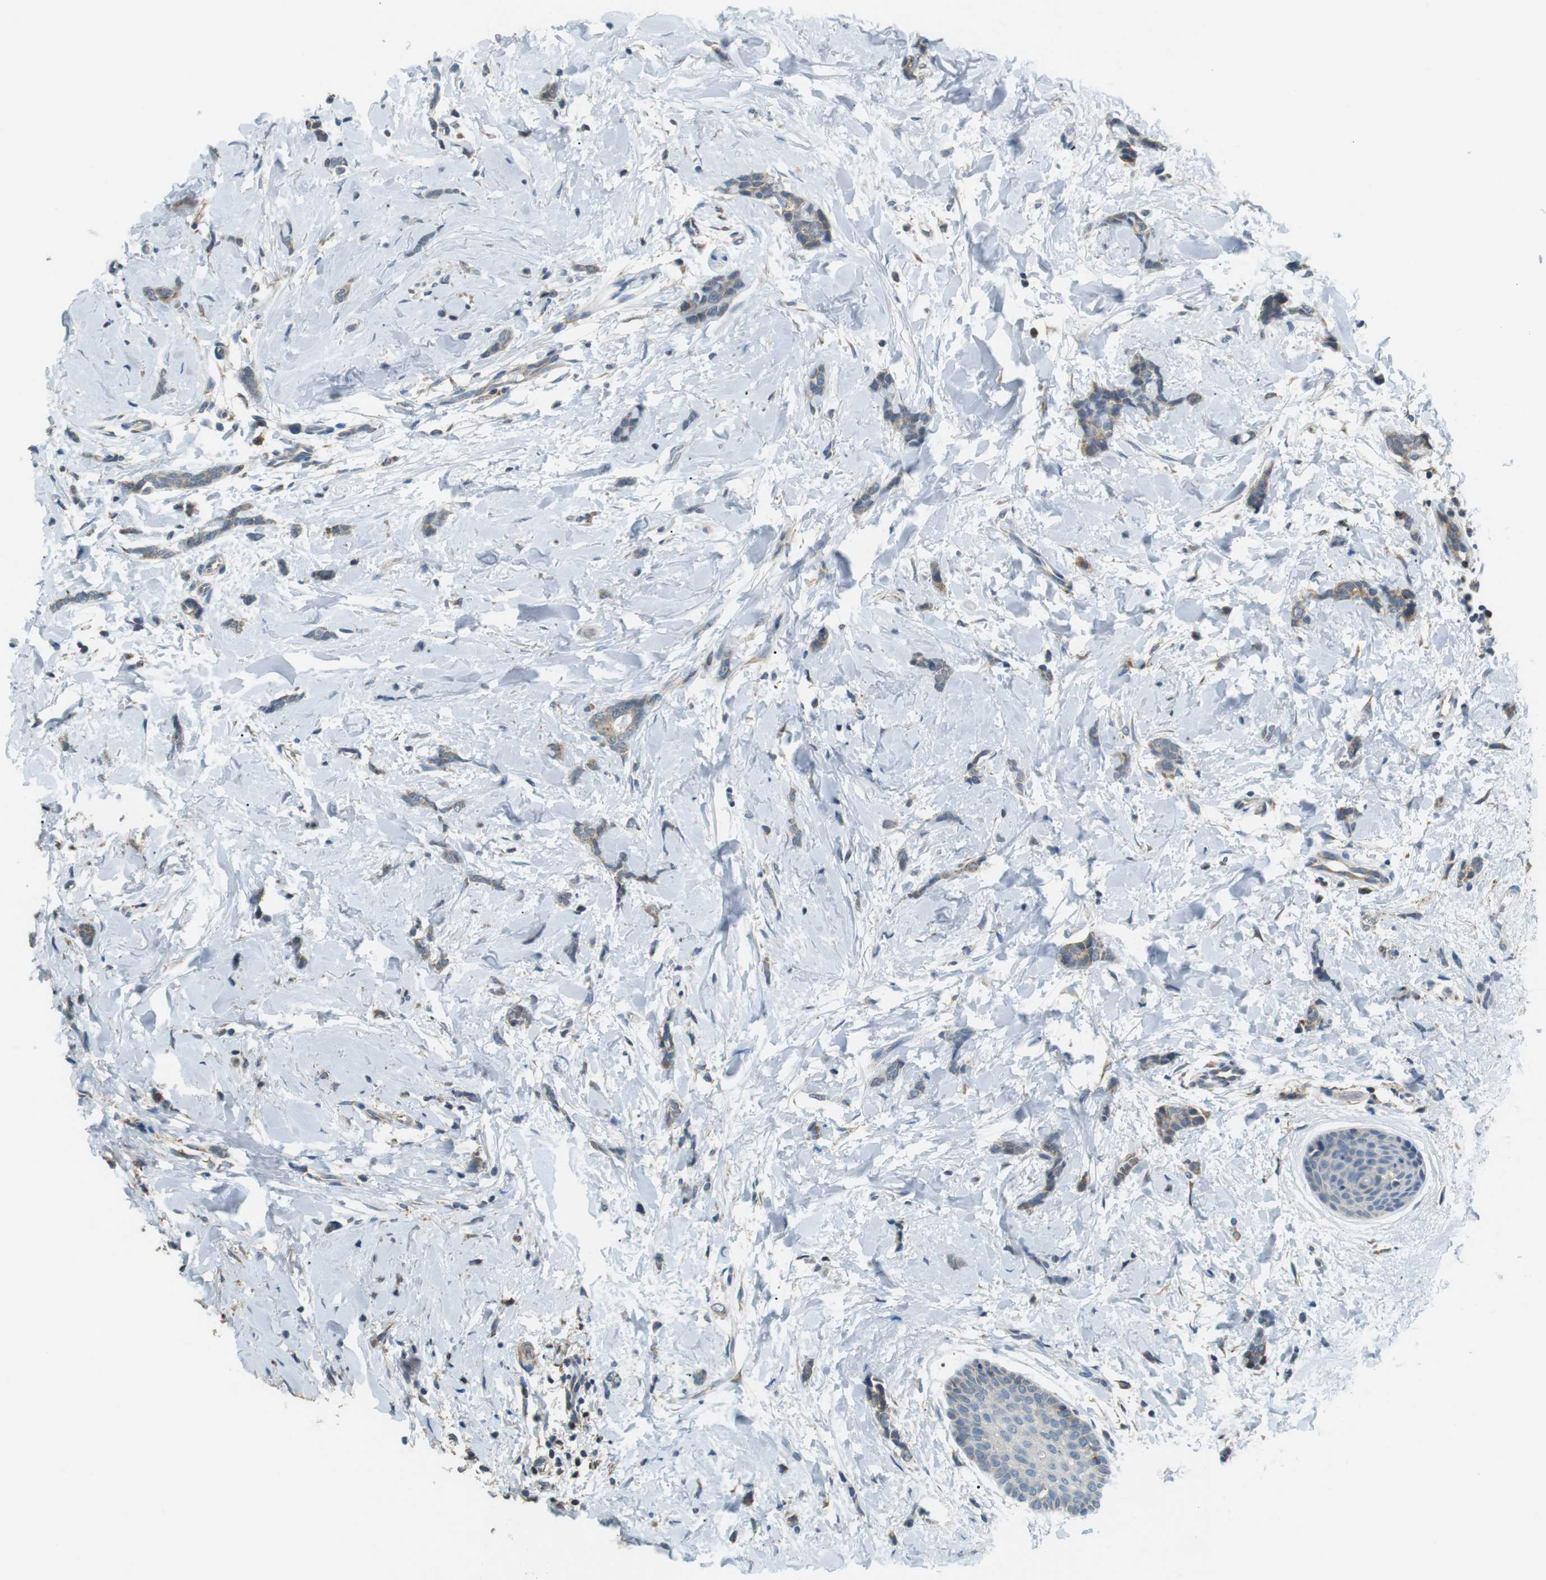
{"staining": {"intensity": "weak", "quantity": ">75%", "location": "cytoplasmic/membranous"}, "tissue": "breast cancer", "cell_type": "Tumor cells", "image_type": "cancer", "snomed": [{"axis": "morphology", "description": "Lobular carcinoma"}, {"axis": "topography", "description": "Skin"}, {"axis": "topography", "description": "Breast"}], "caption": "A brown stain shows weak cytoplasmic/membranous expression of a protein in breast cancer (lobular carcinoma) tumor cells.", "gene": "BACE1", "patient": {"sex": "female", "age": 46}}